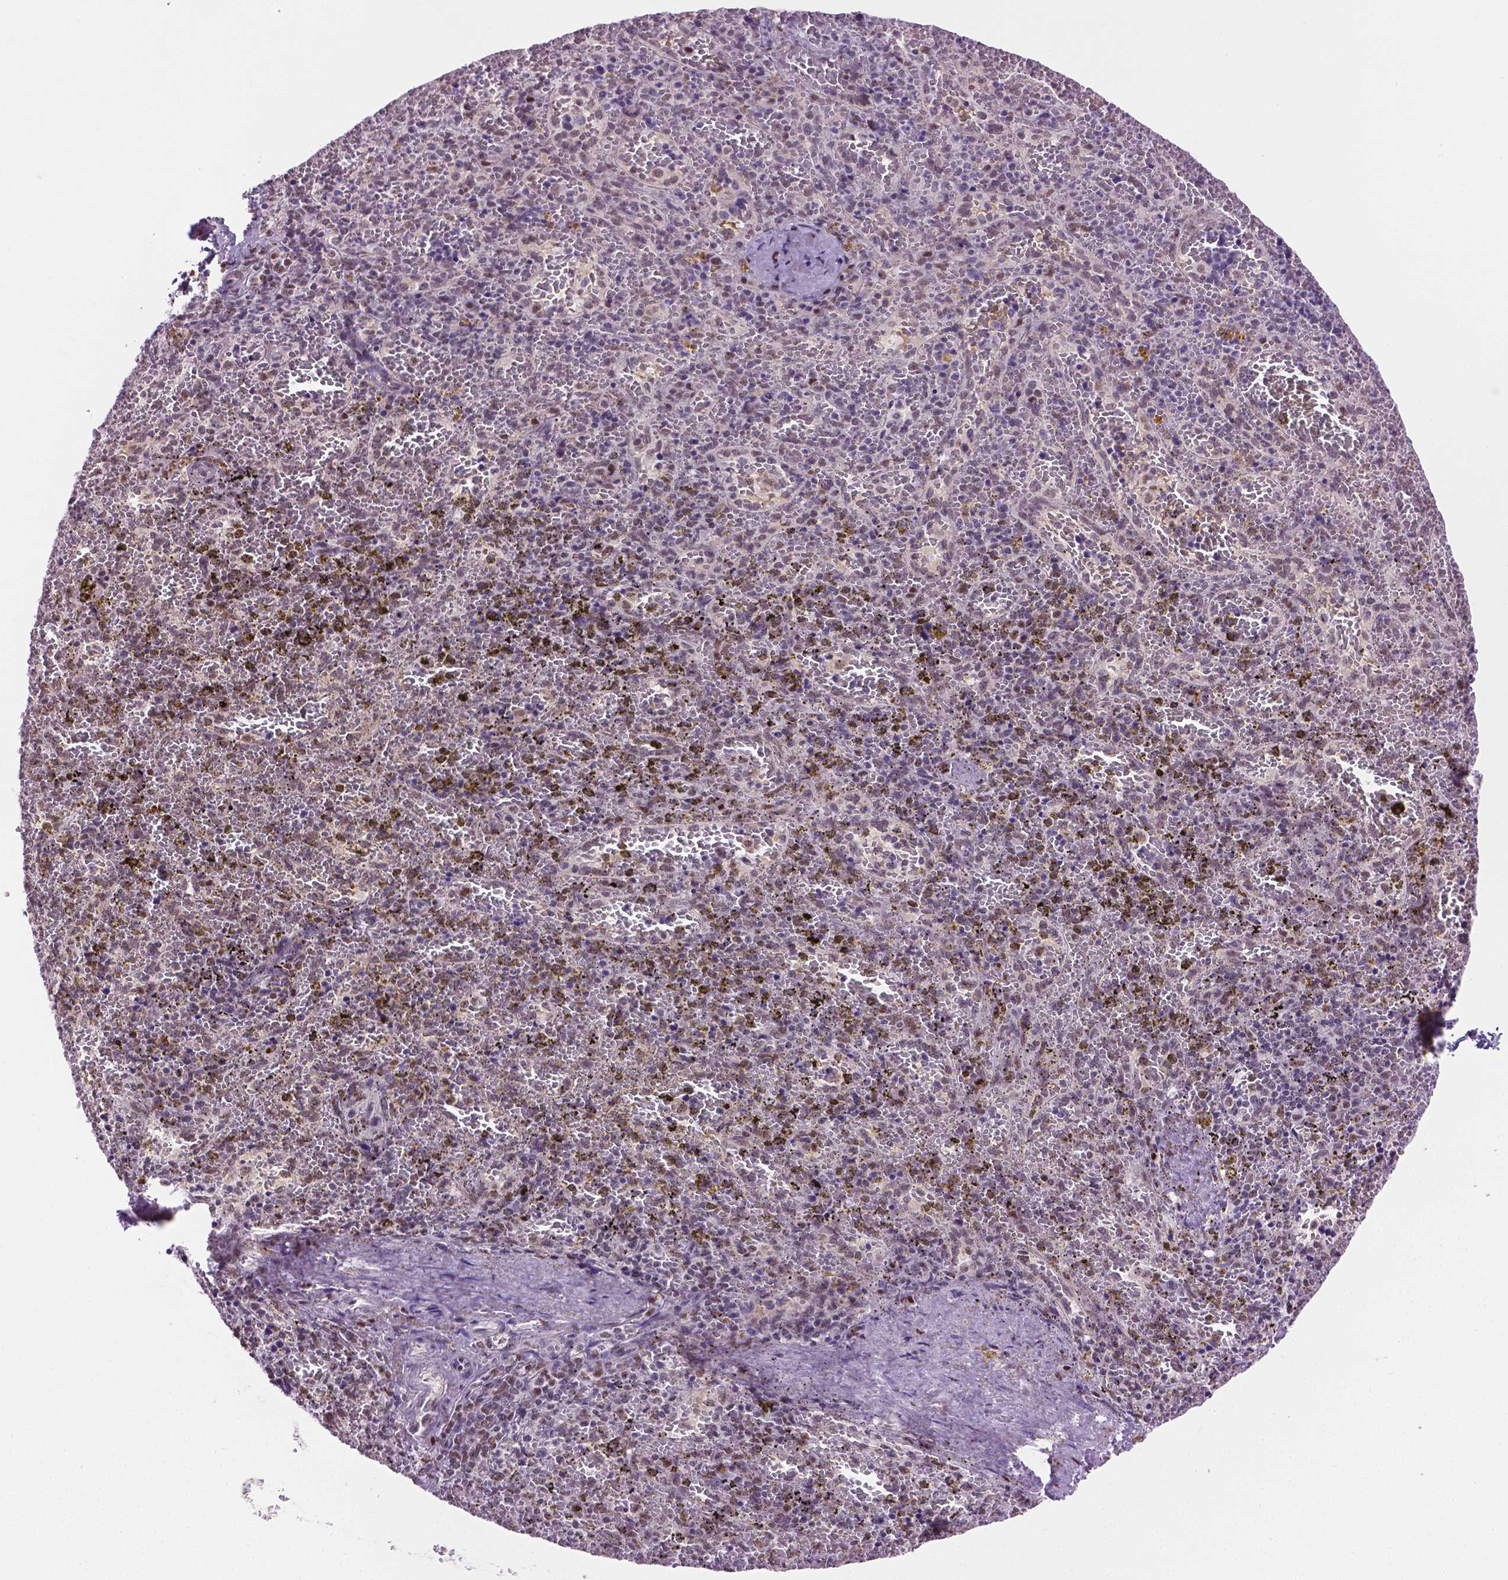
{"staining": {"intensity": "negative", "quantity": "none", "location": "none"}, "tissue": "spleen", "cell_type": "Cells in red pulp", "image_type": "normal", "snomed": [{"axis": "morphology", "description": "Normal tissue, NOS"}, {"axis": "topography", "description": "Spleen"}], "caption": "IHC of normal human spleen exhibits no staining in cells in red pulp.", "gene": "ABI2", "patient": {"sex": "female", "age": 50}}